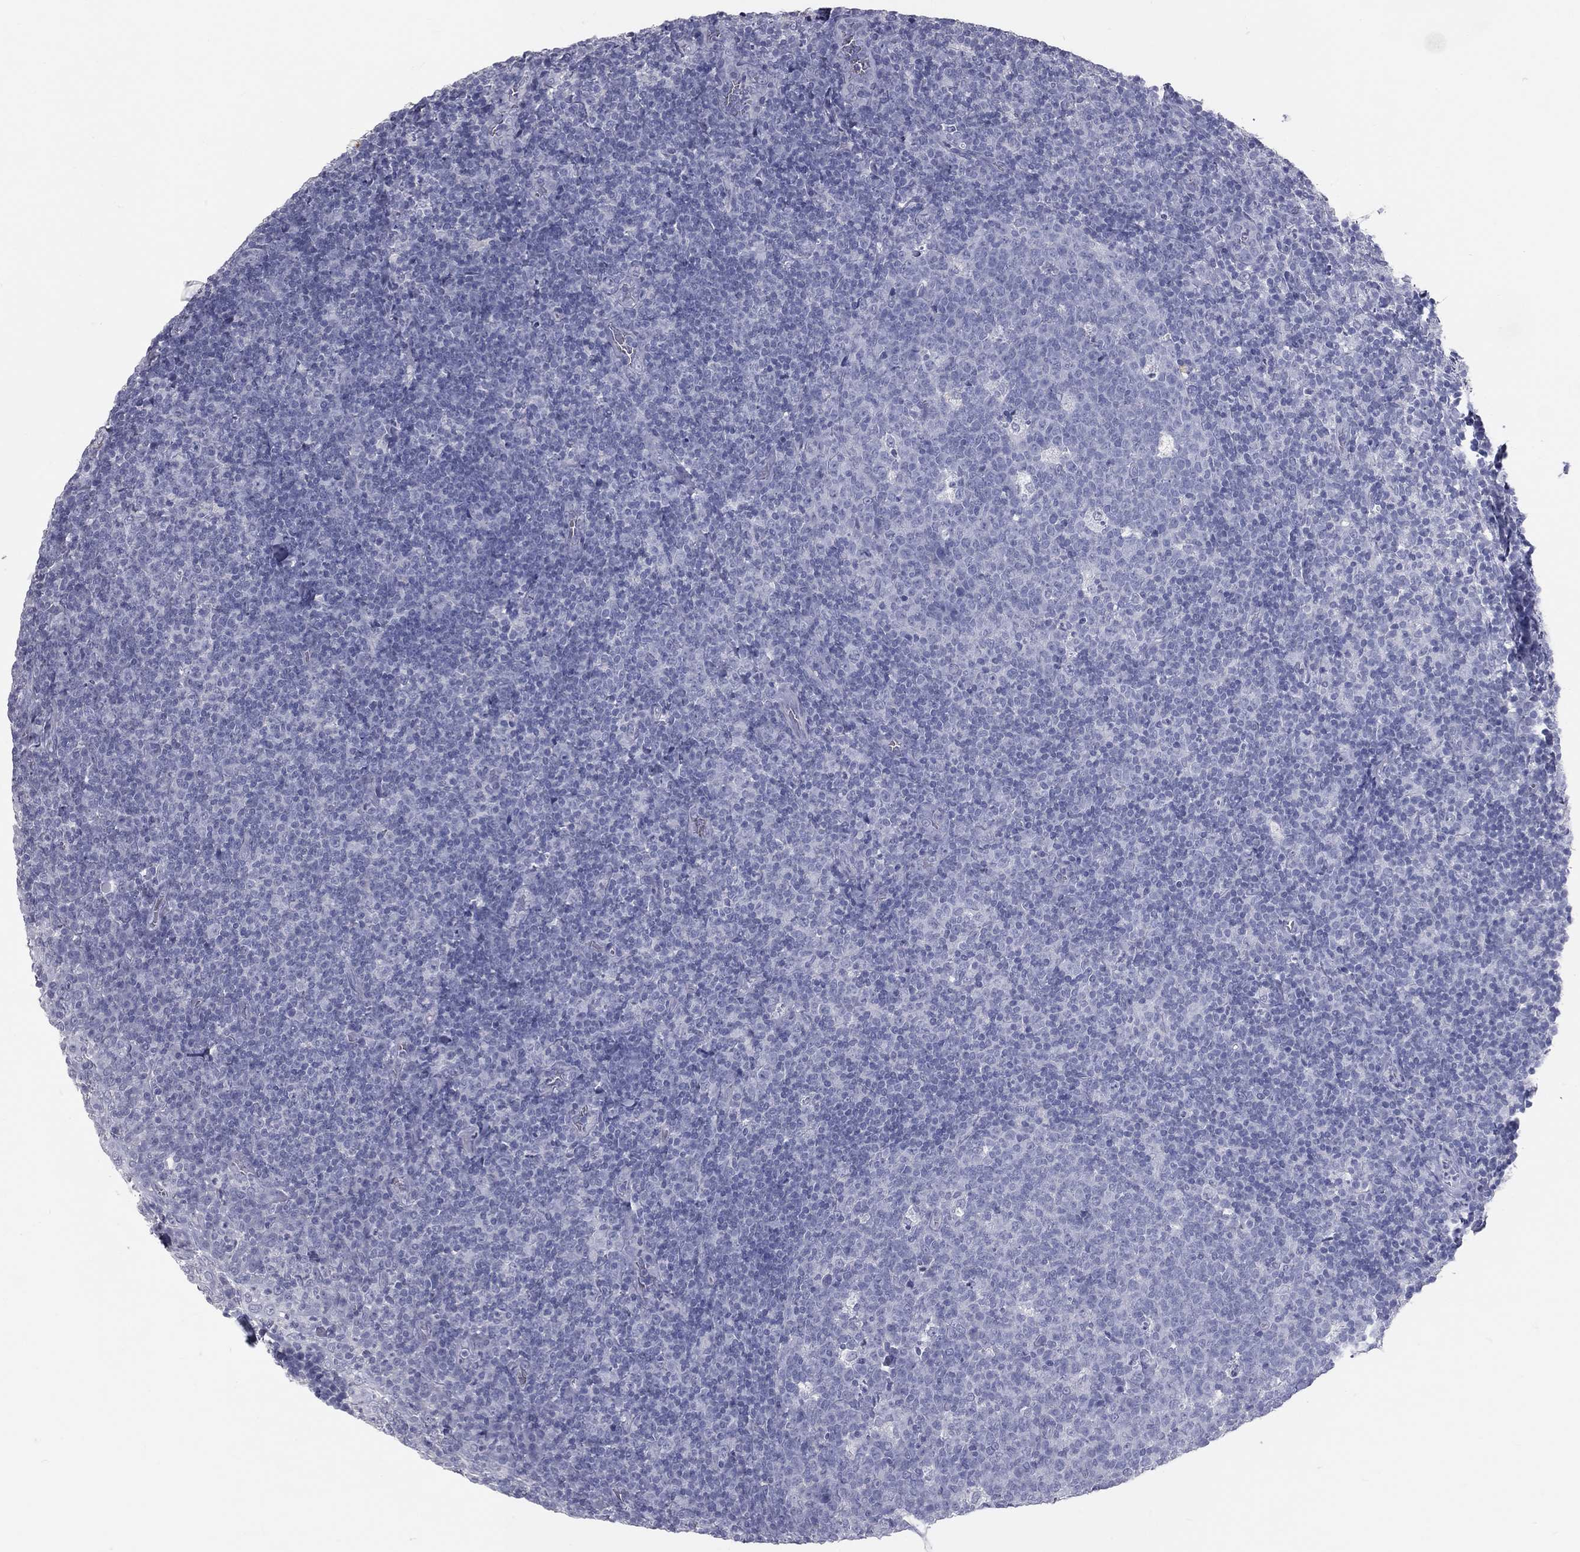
{"staining": {"intensity": "negative", "quantity": "none", "location": "none"}, "tissue": "tonsil", "cell_type": "Germinal center cells", "image_type": "normal", "snomed": [{"axis": "morphology", "description": "Normal tissue, NOS"}, {"axis": "topography", "description": "Tonsil"}], "caption": "Protein analysis of benign tonsil demonstrates no significant positivity in germinal center cells.", "gene": "TFPI2", "patient": {"sex": "female", "age": 5}}